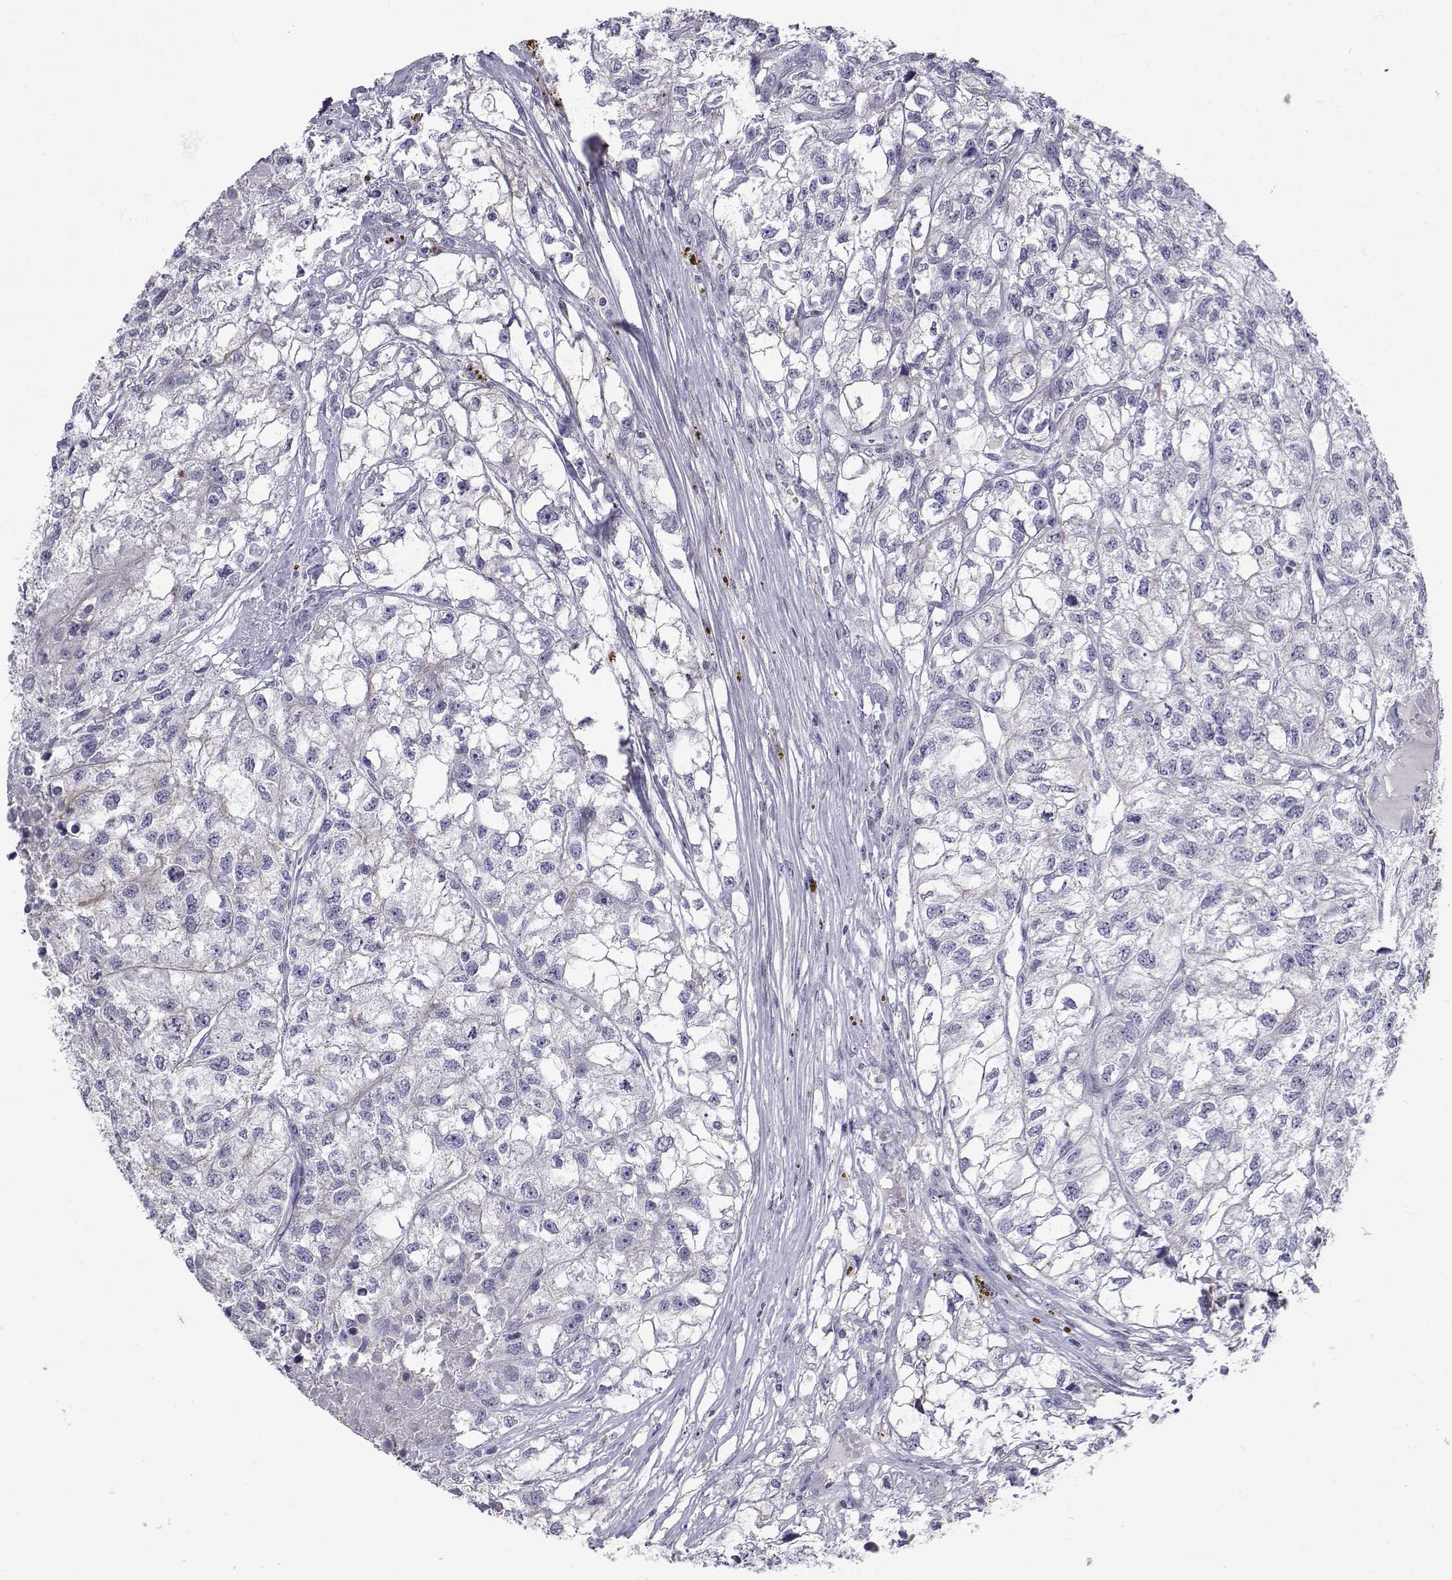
{"staining": {"intensity": "negative", "quantity": "none", "location": "none"}, "tissue": "renal cancer", "cell_type": "Tumor cells", "image_type": "cancer", "snomed": [{"axis": "morphology", "description": "Adenocarcinoma, NOS"}, {"axis": "topography", "description": "Kidney"}], "caption": "Tumor cells are negative for brown protein staining in adenocarcinoma (renal). (Stains: DAB (3,3'-diaminobenzidine) immunohistochemistry (IHC) with hematoxylin counter stain, Microscopy: brightfield microscopy at high magnification).", "gene": "SLC6A3", "patient": {"sex": "male", "age": 56}}